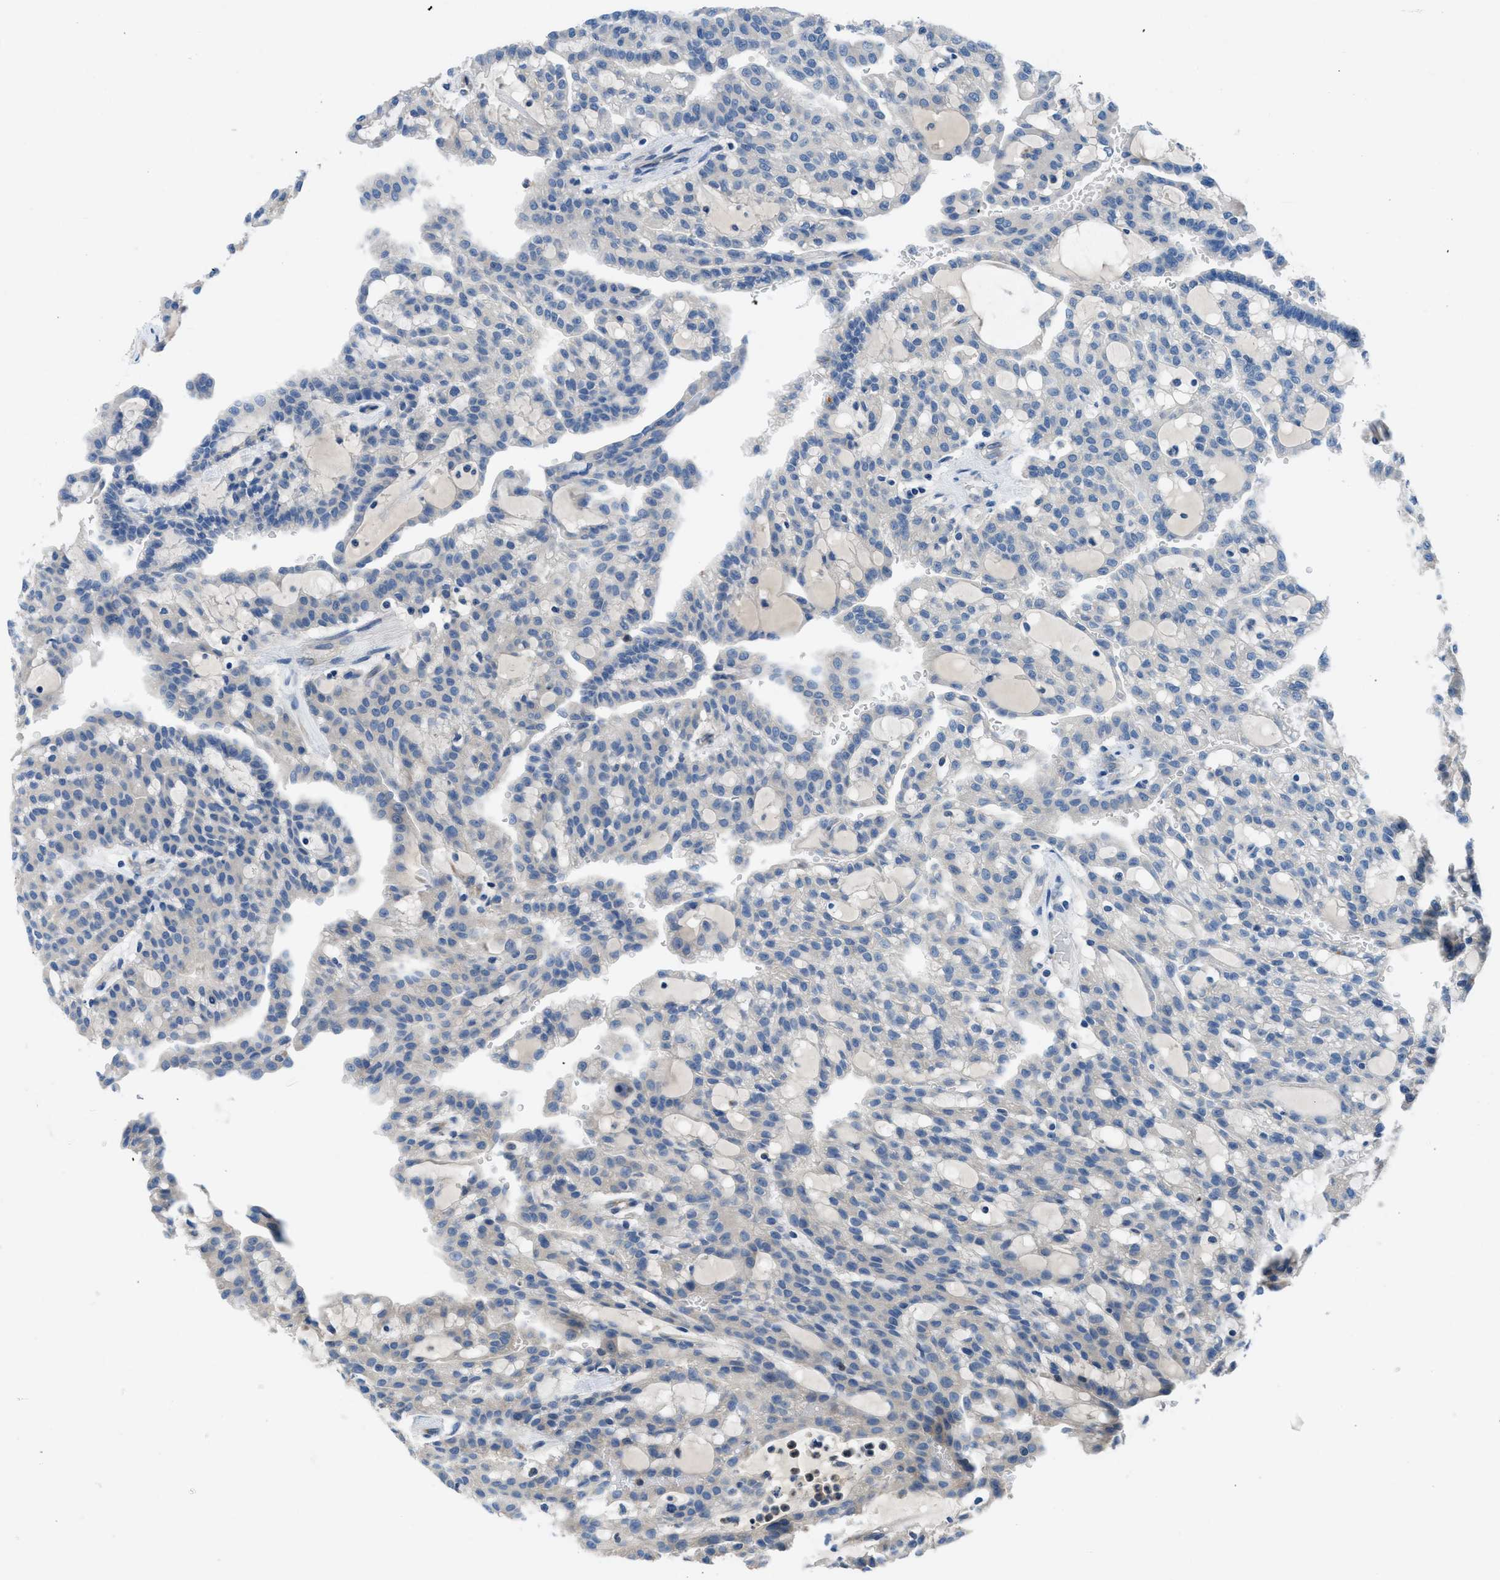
{"staining": {"intensity": "negative", "quantity": "none", "location": "none"}, "tissue": "renal cancer", "cell_type": "Tumor cells", "image_type": "cancer", "snomed": [{"axis": "morphology", "description": "Adenocarcinoma, NOS"}, {"axis": "topography", "description": "Kidney"}], "caption": "Immunohistochemistry (IHC) micrograph of human renal cancer (adenocarcinoma) stained for a protein (brown), which exhibits no staining in tumor cells.", "gene": "PGR", "patient": {"sex": "male", "age": 63}}